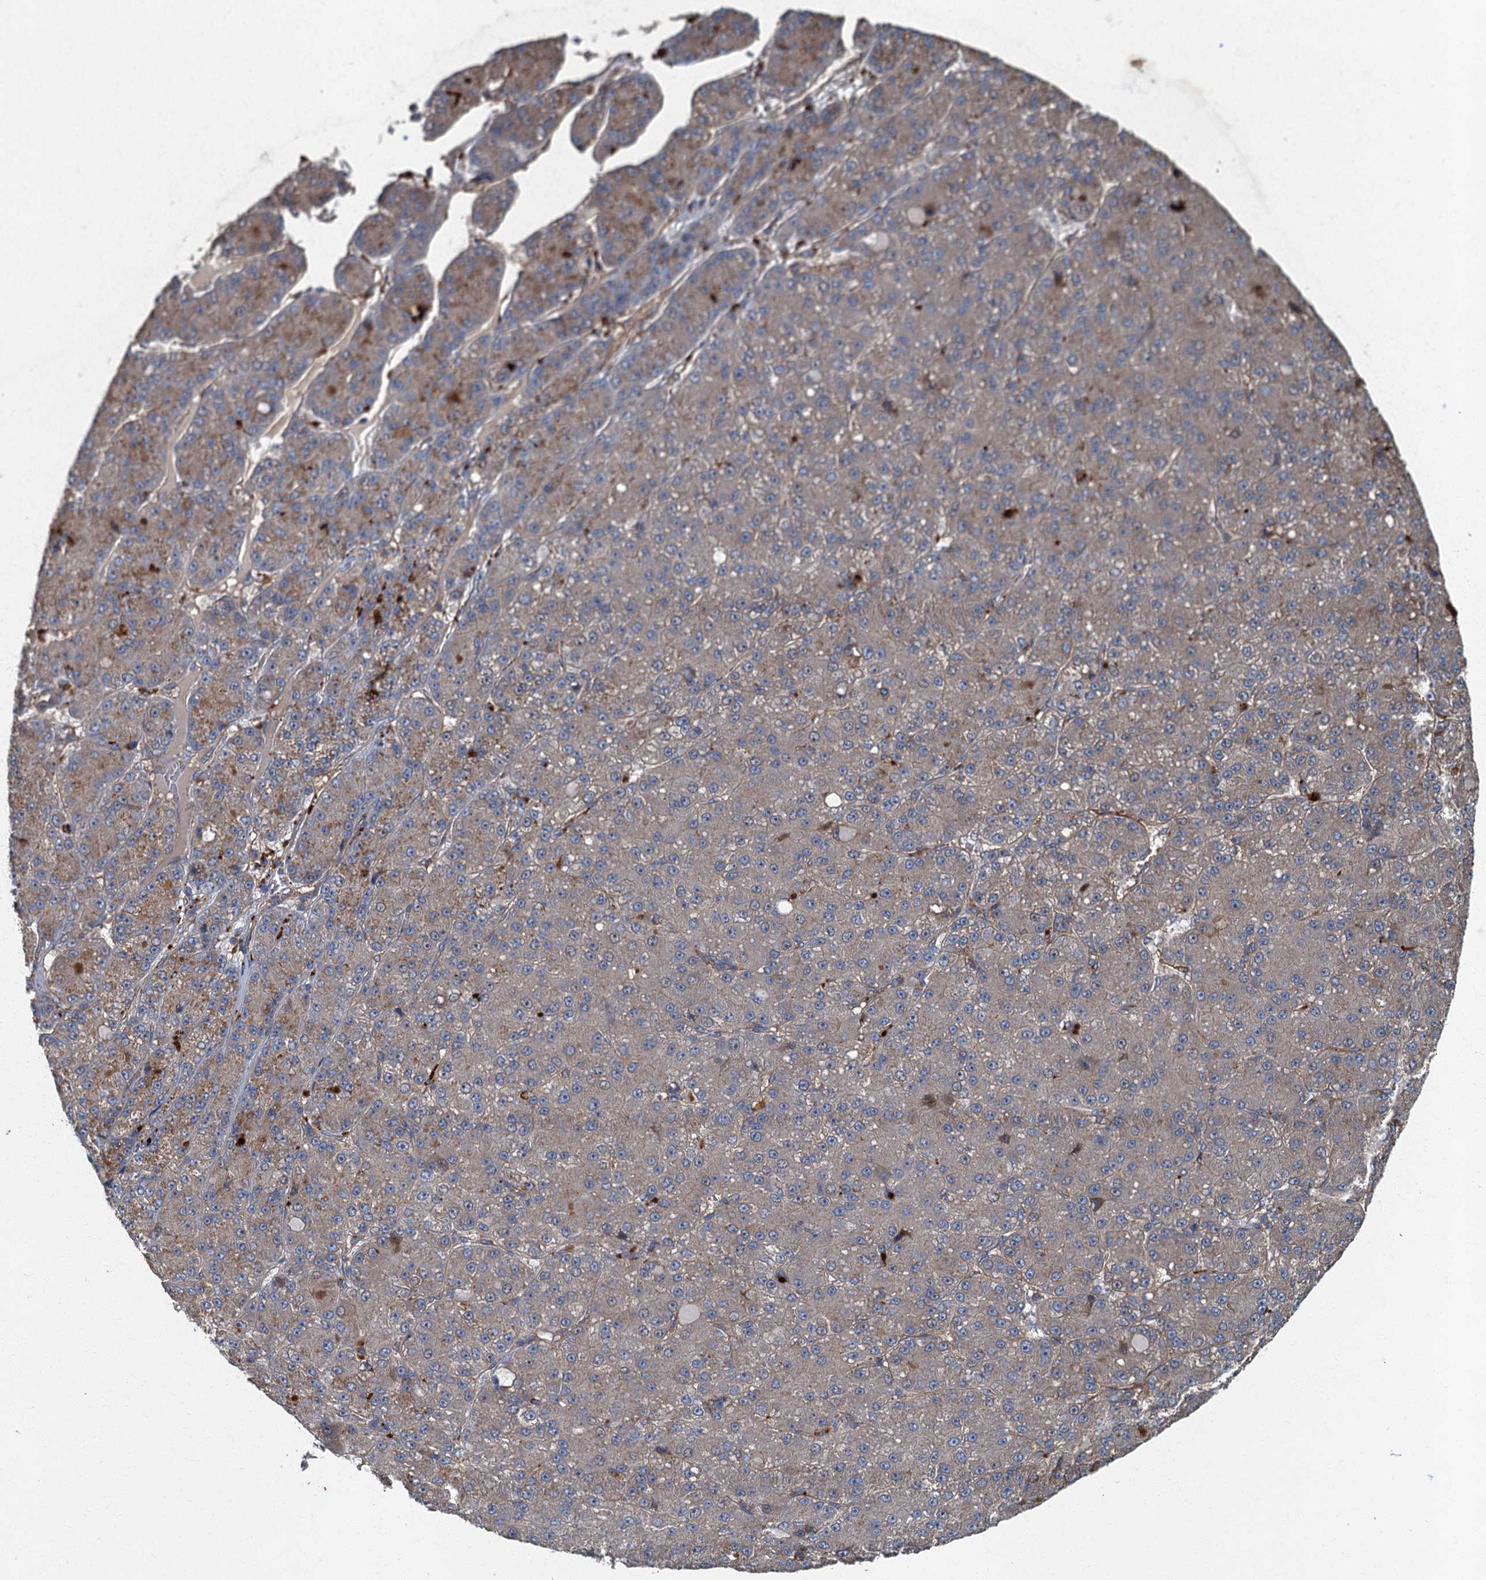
{"staining": {"intensity": "weak", "quantity": ">75%", "location": "cytoplasmic/membranous"}, "tissue": "liver cancer", "cell_type": "Tumor cells", "image_type": "cancer", "snomed": [{"axis": "morphology", "description": "Carcinoma, Hepatocellular, NOS"}, {"axis": "topography", "description": "Liver"}], "caption": "Immunohistochemistry (IHC) (DAB) staining of human liver hepatocellular carcinoma exhibits weak cytoplasmic/membranous protein staining in about >75% of tumor cells.", "gene": "ARL11", "patient": {"sex": "male", "age": 67}}